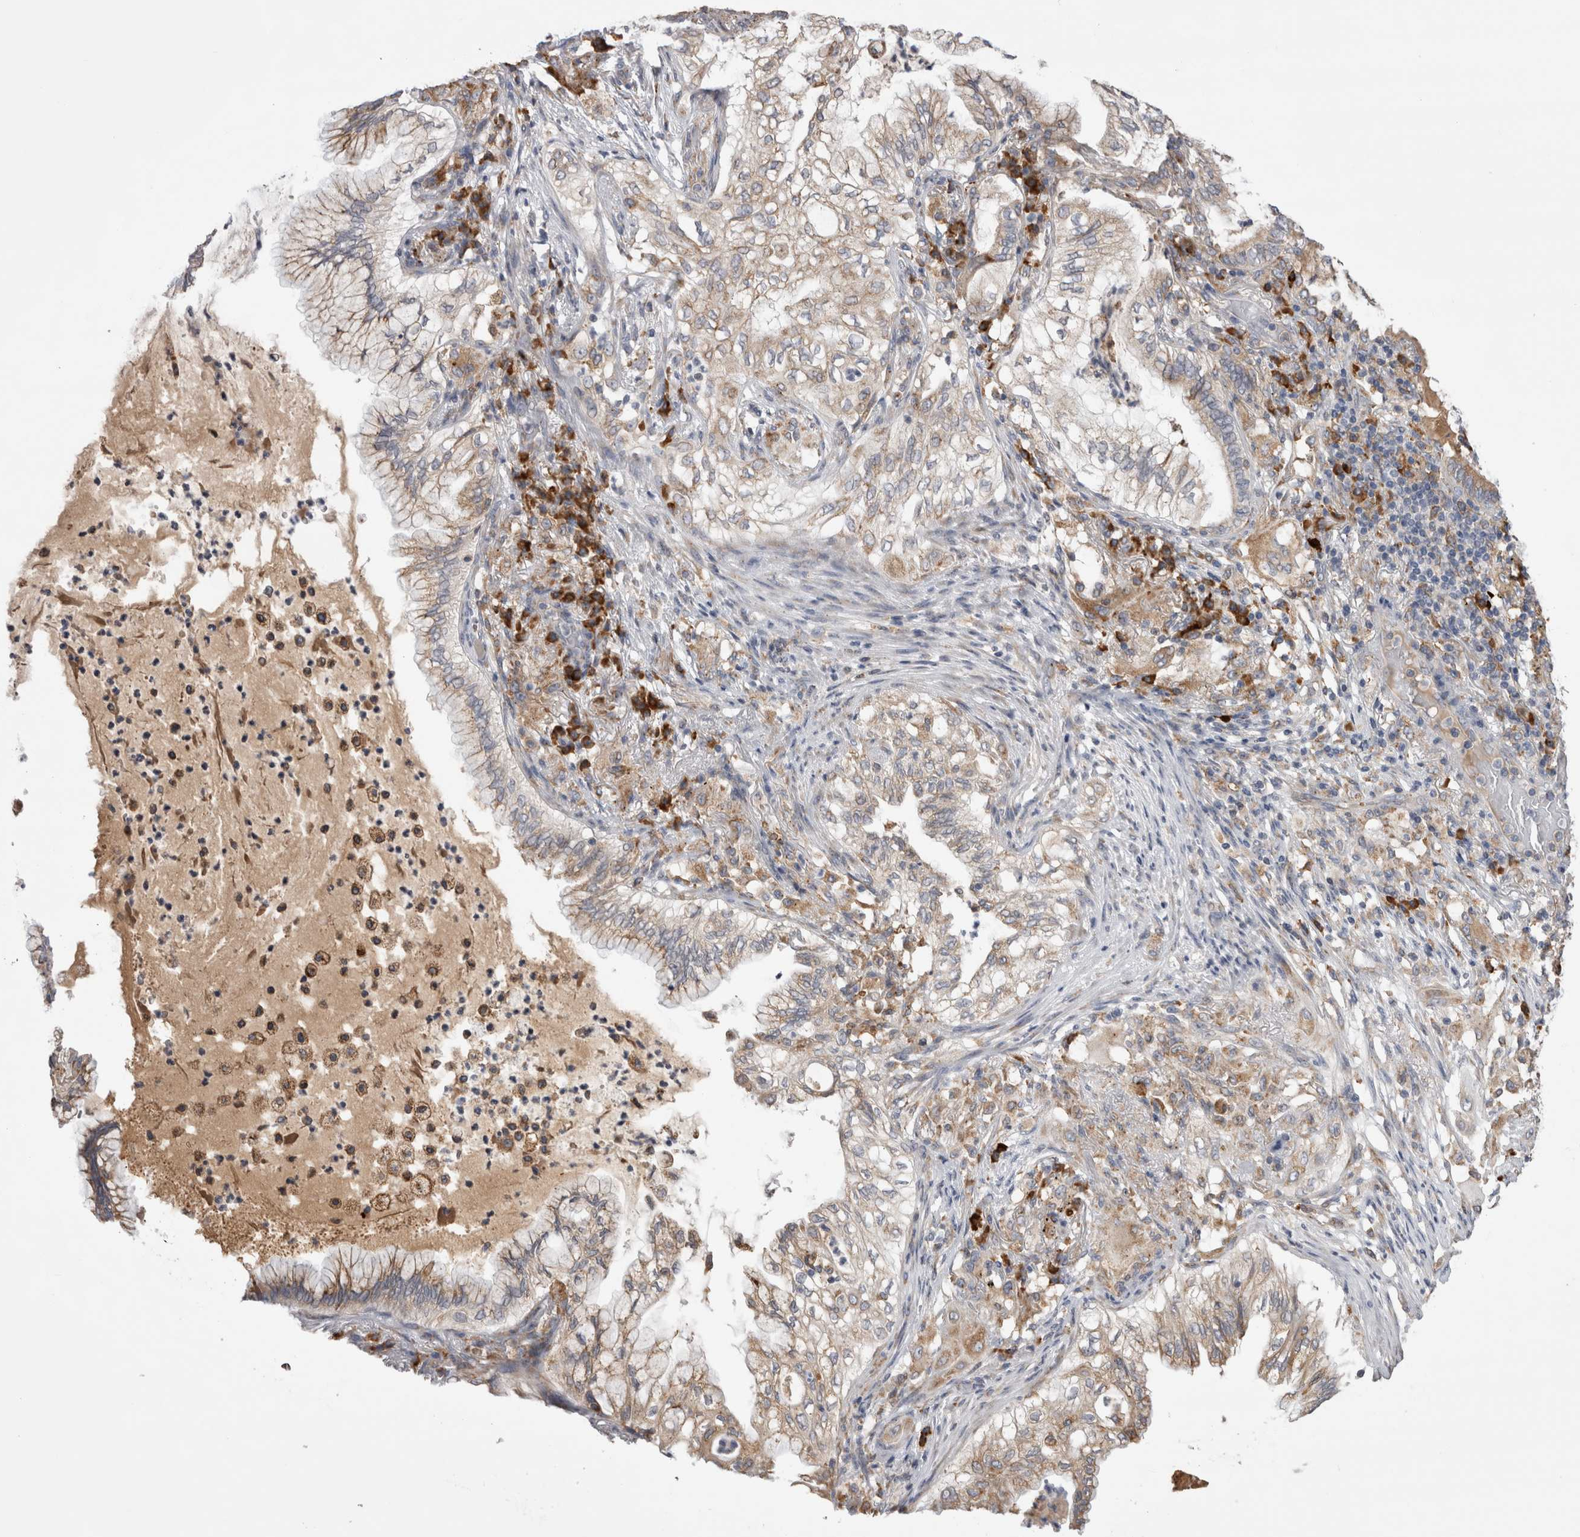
{"staining": {"intensity": "weak", "quantity": ">75%", "location": "cytoplasmic/membranous"}, "tissue": "lung cancer", "cell_type": "Tumor cells", "image_type": "cancer", "snomed": [{"axis": "morphology", "description": "Adenocarcinoma, NOS"}, {"axis": "topography", "description": "Lung"}], "caption": "Protein staining of lung cancer (adenocarcinoma) tissue exhibits weak cytoplasmic/membranous expression in approximately >75% of tumor cells. The staining was performed using DAB (3,3'-diaminobenzidine) to visualize the protein expression in brown, while the nuclei were stained in blue with hematoxylin (Magnification: 20x).", "gene": "ZNF341", "patient": {"sex": "female", "age": 70}}